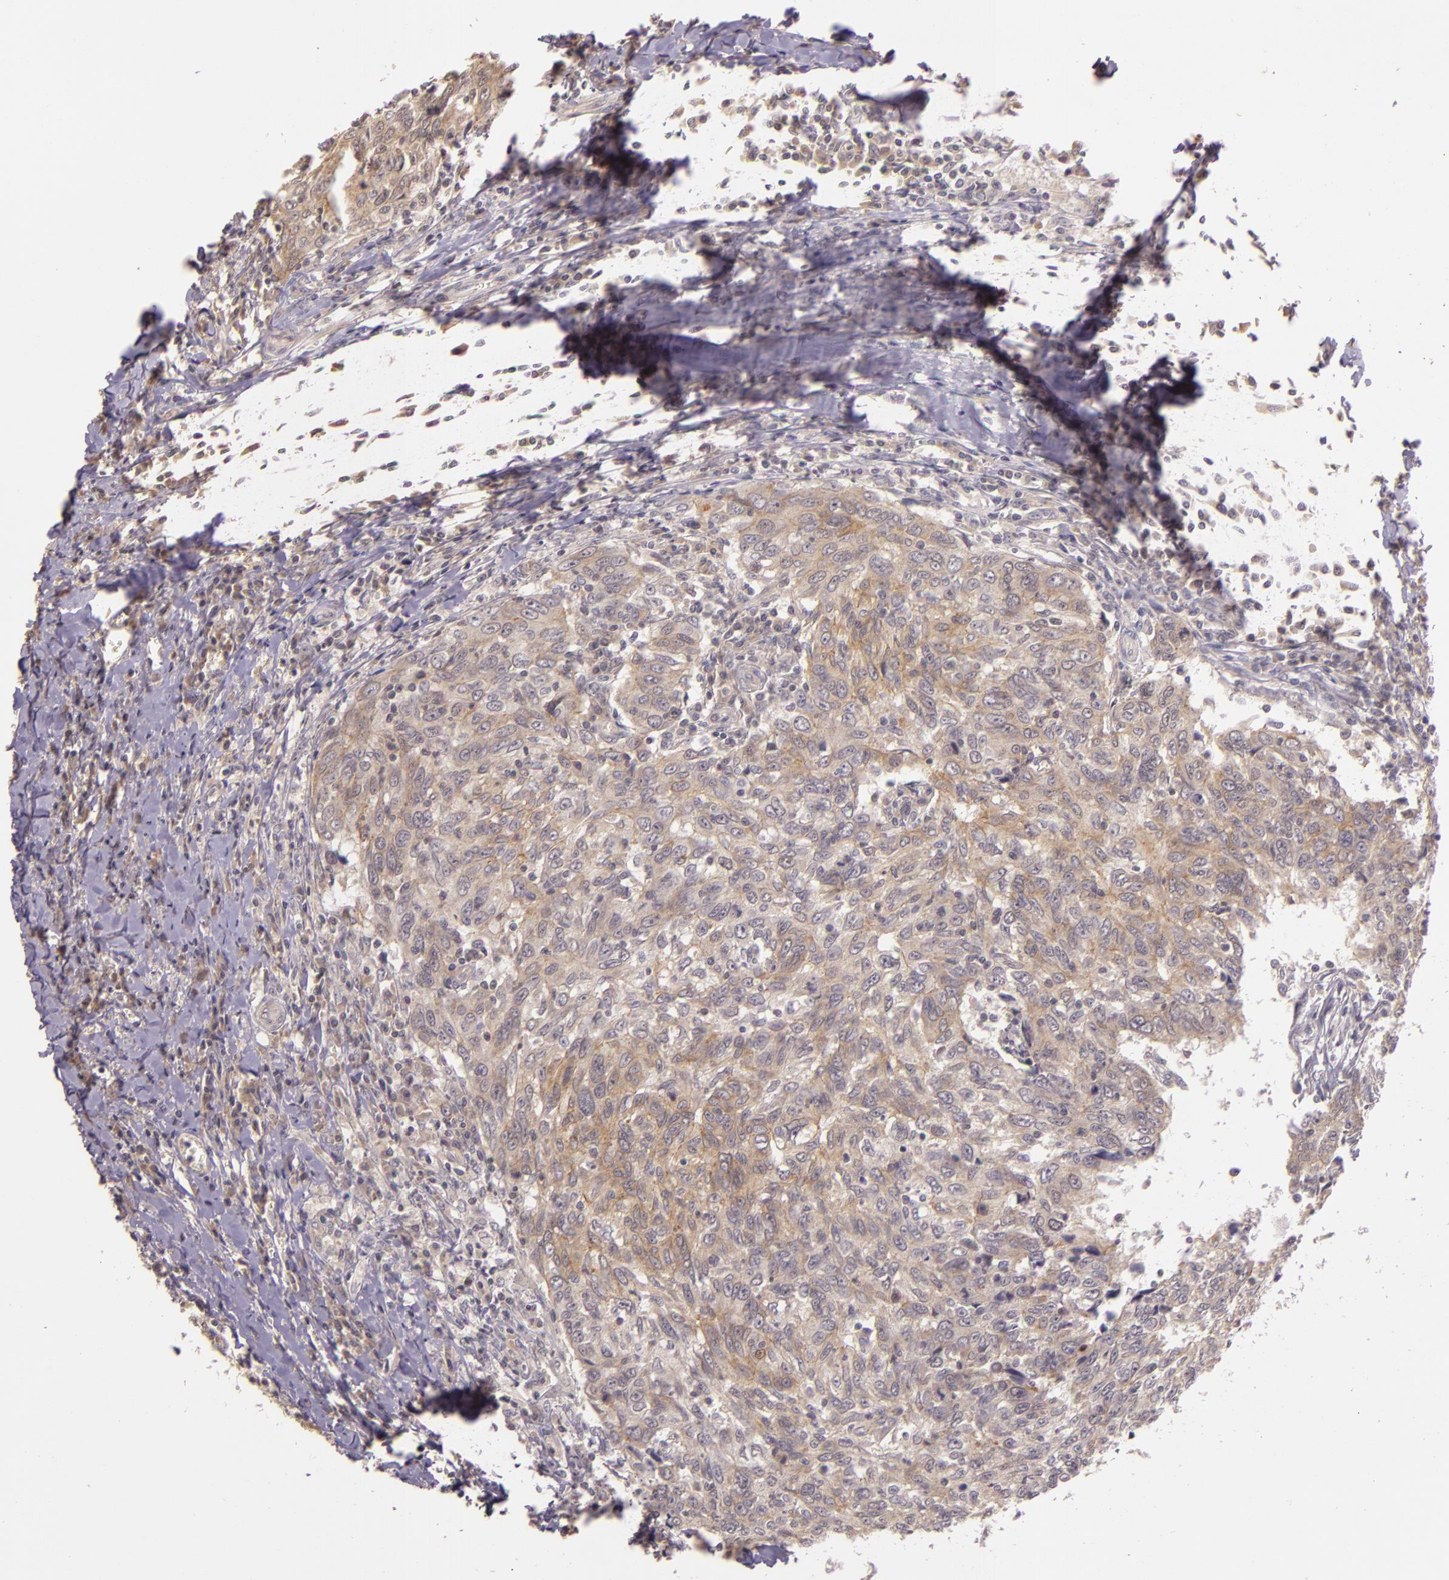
{"staining": {"intensity": "weak", "quantity": ">75%", "location": "cytoplasmic/membranous"}, "tissue": "breast cancer", "cell_type": "Tumor cells", "image_type": "cancer", "snomed": [{"axis": "morphology", "description": "Duct carcinoma"}, {"axis": "topography", "description": "Breast"}], "caption": "Breast infiltrating ductal carcinoma was stained to show a protein in brown. There is low levels of weak cytoplasmic/membranous staining in approximately >75% of tumor cells.", "gene": "ARMH4", "patient": {"sex": "female", "age": 50}}